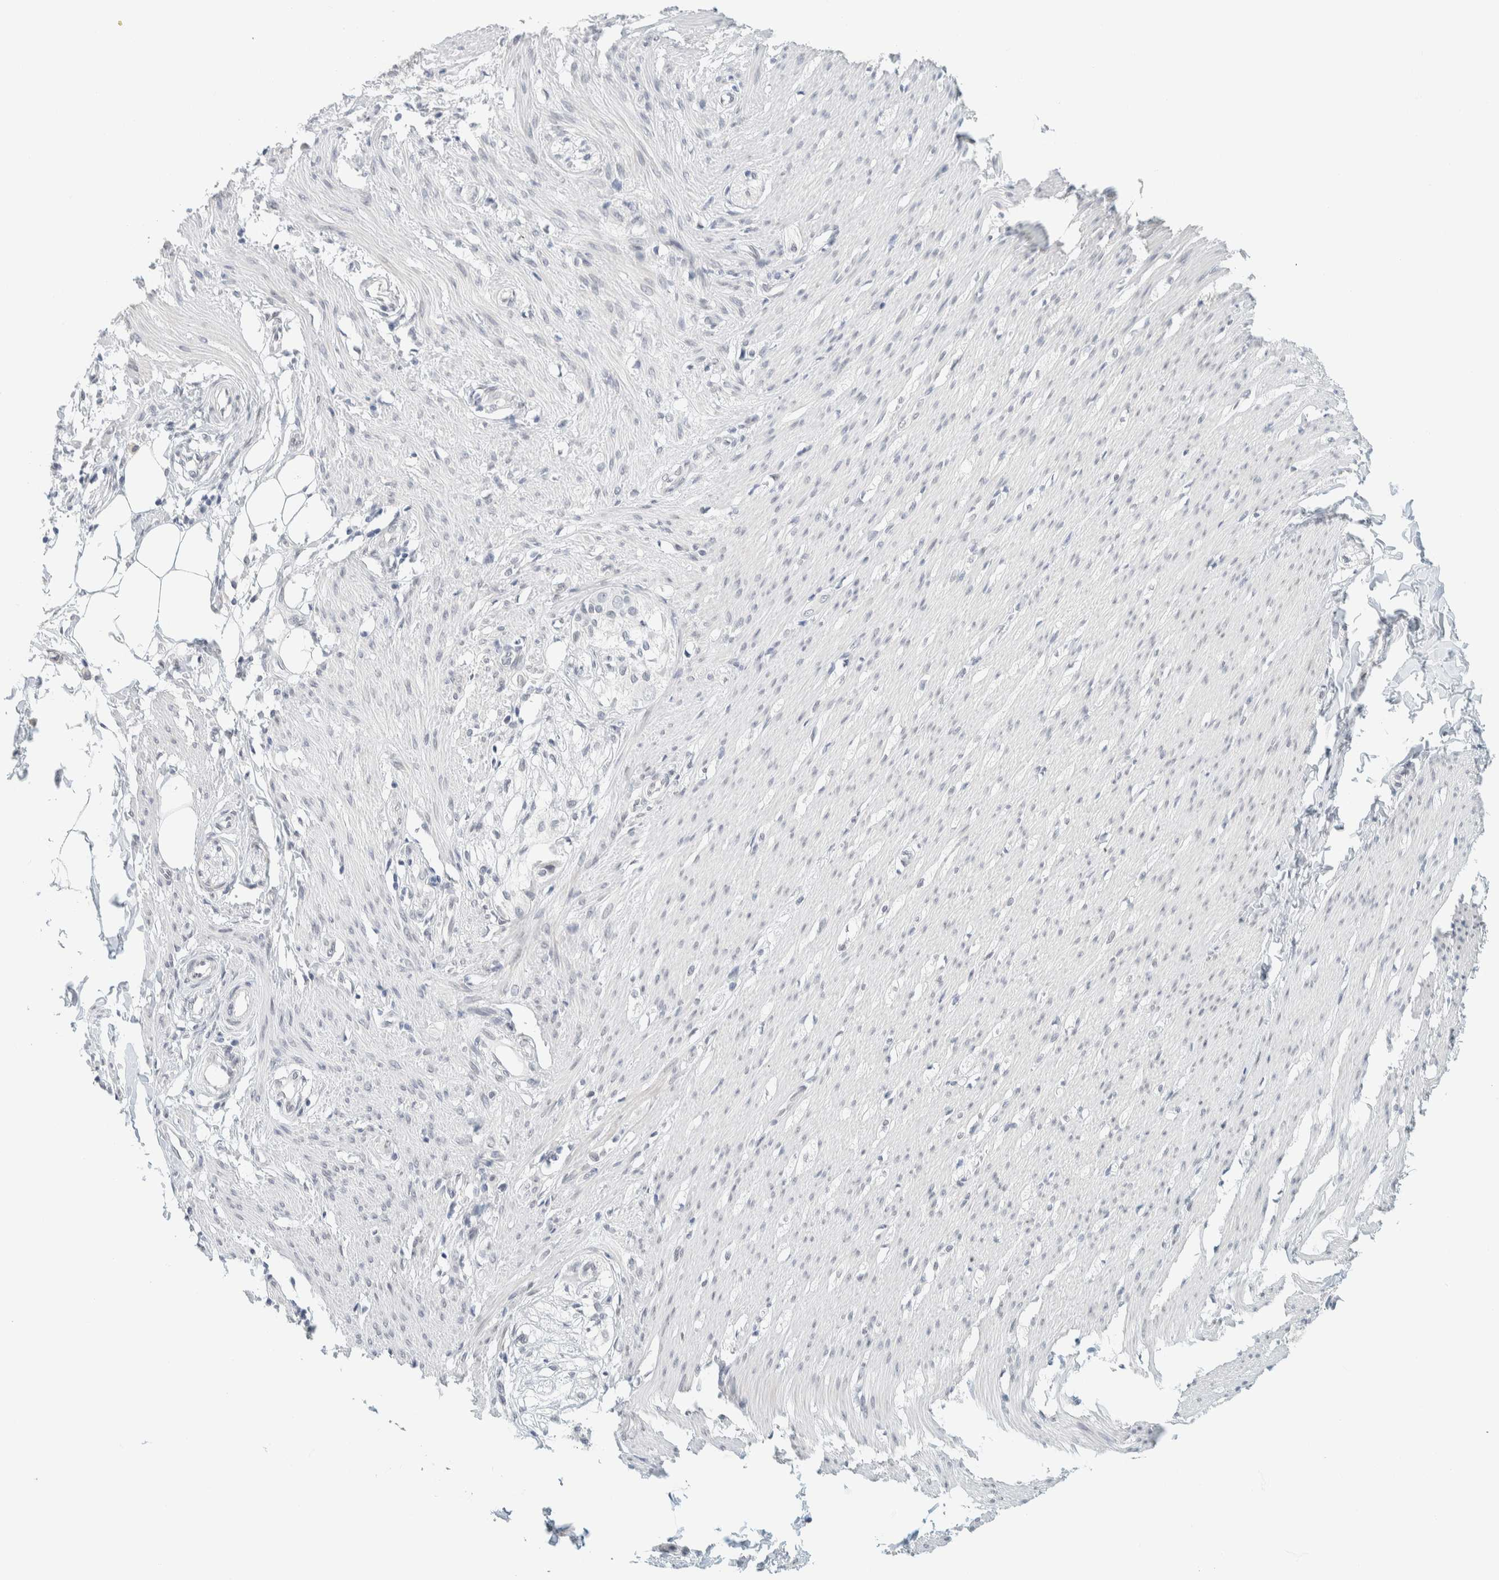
{"staining": {"intensity": "negative", "quantity": "none", "location": "none"}, "tissue": "smooth muscle", "cell_type": "Smooth muscle cells", "image_type": "normal", "snomed": [{"axis": "morphology", "description": "Normal tissue, NOS"}, {"axis": "morphology", "description": "Adenocarcinoma, NOS"}, {"axis": "topography", "description": "Smooth muscle"}, {"axis": "topography", "description": "Colon"}], "caption": "A histopathology image of human smooth muscle is negative for staining in smooth muscle cells.", "gene": "C1QTNF12", "patient": {"sex": "male", "age": 14}}